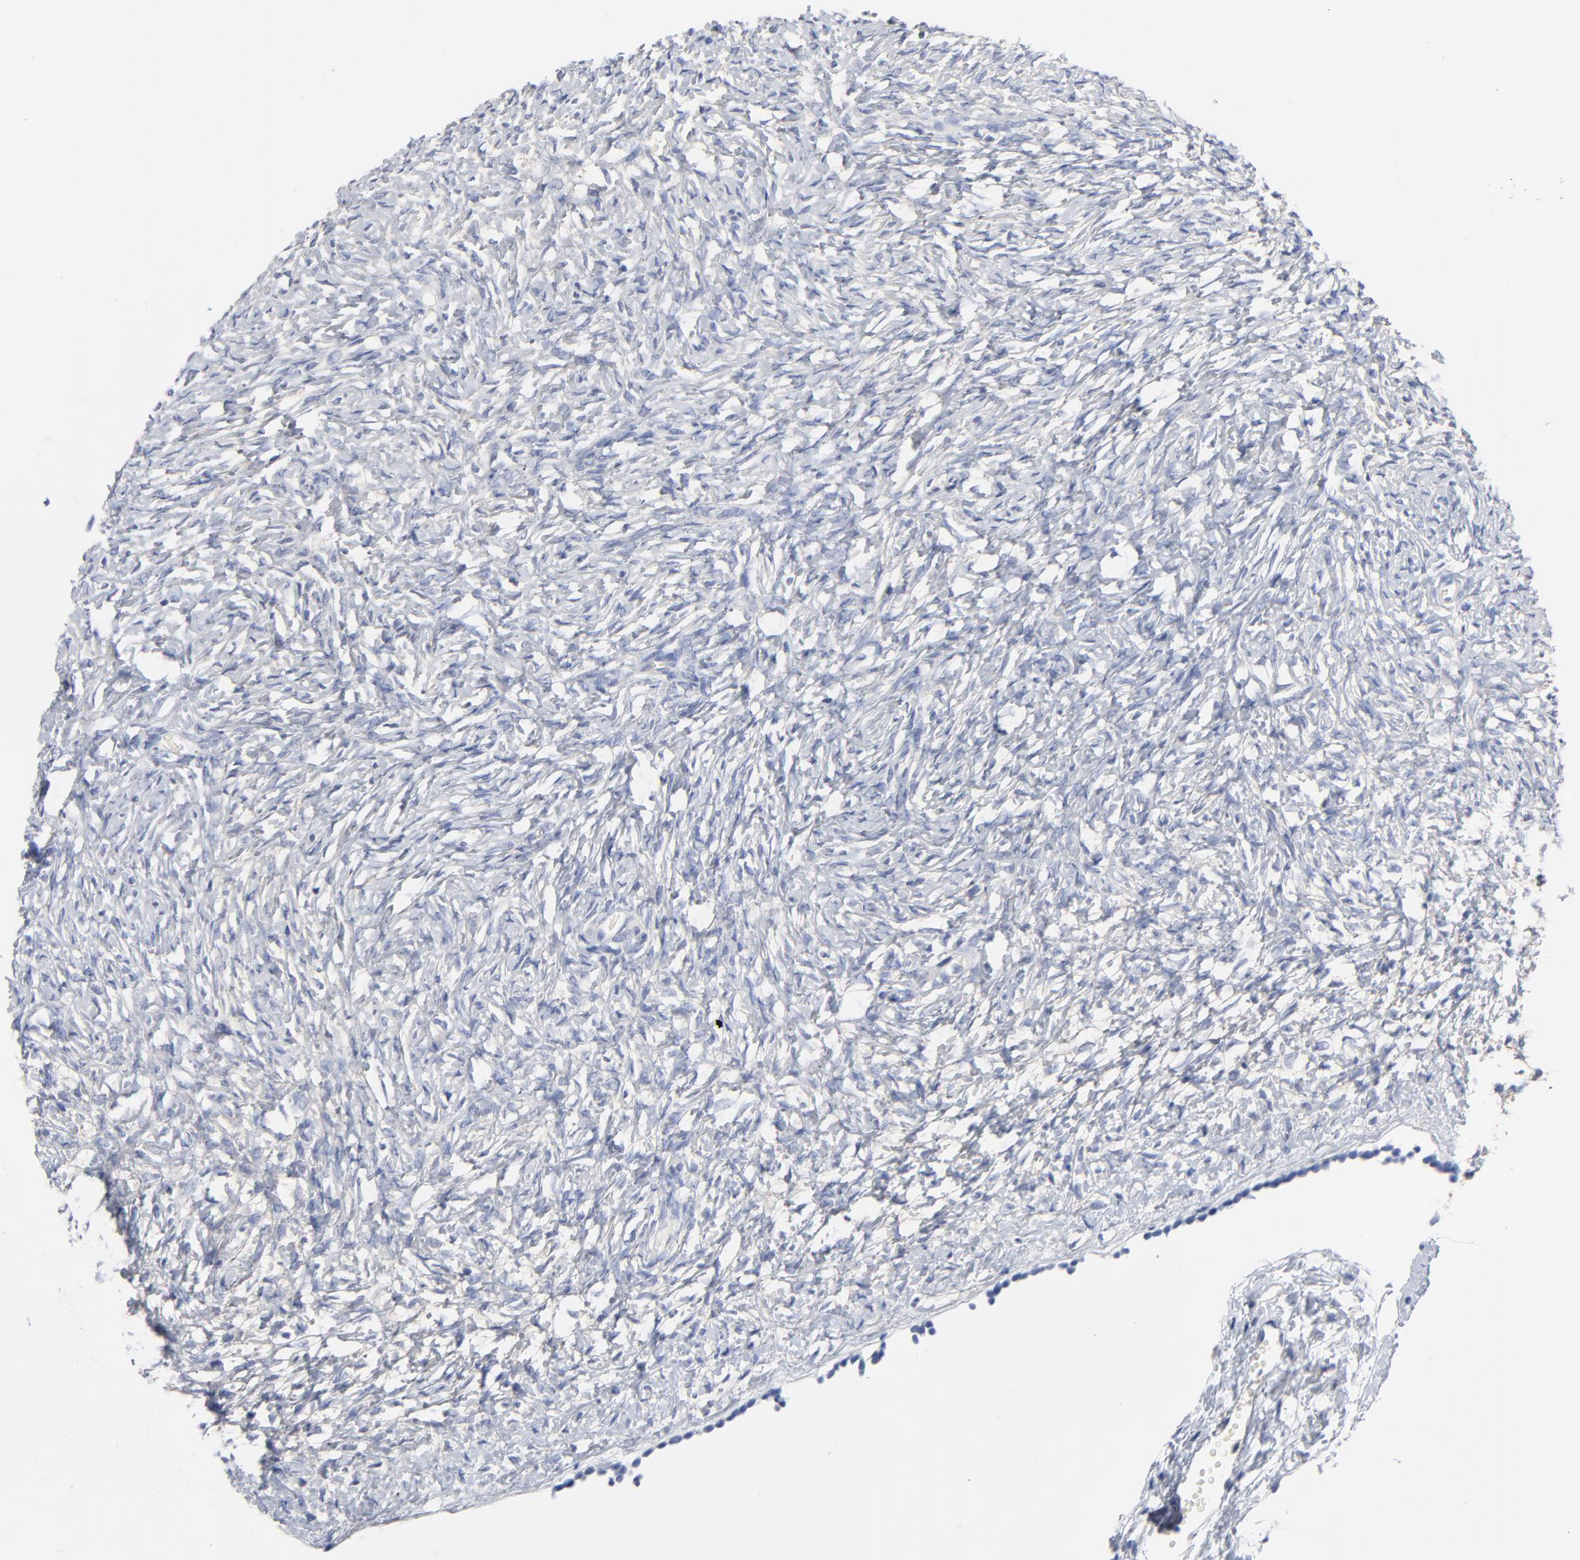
{"staining": {"intensity": "negative", "quantity": "none", "location": "none"}, "tissue": "ovary", "cell_type": "Ovarian stroma cells", "image_type": "normal", "snomed": [{"axis": "morphology", "description": "Normal tissue, NOS"}, {"axis": "topography", "description": "Ovary"}], "caption": "Human ovary stained for a protein using IHC displays no expression in ovarian stroma cells.", "gene": "CAB39L", "patient": {"sex": "female", "age": 35}}